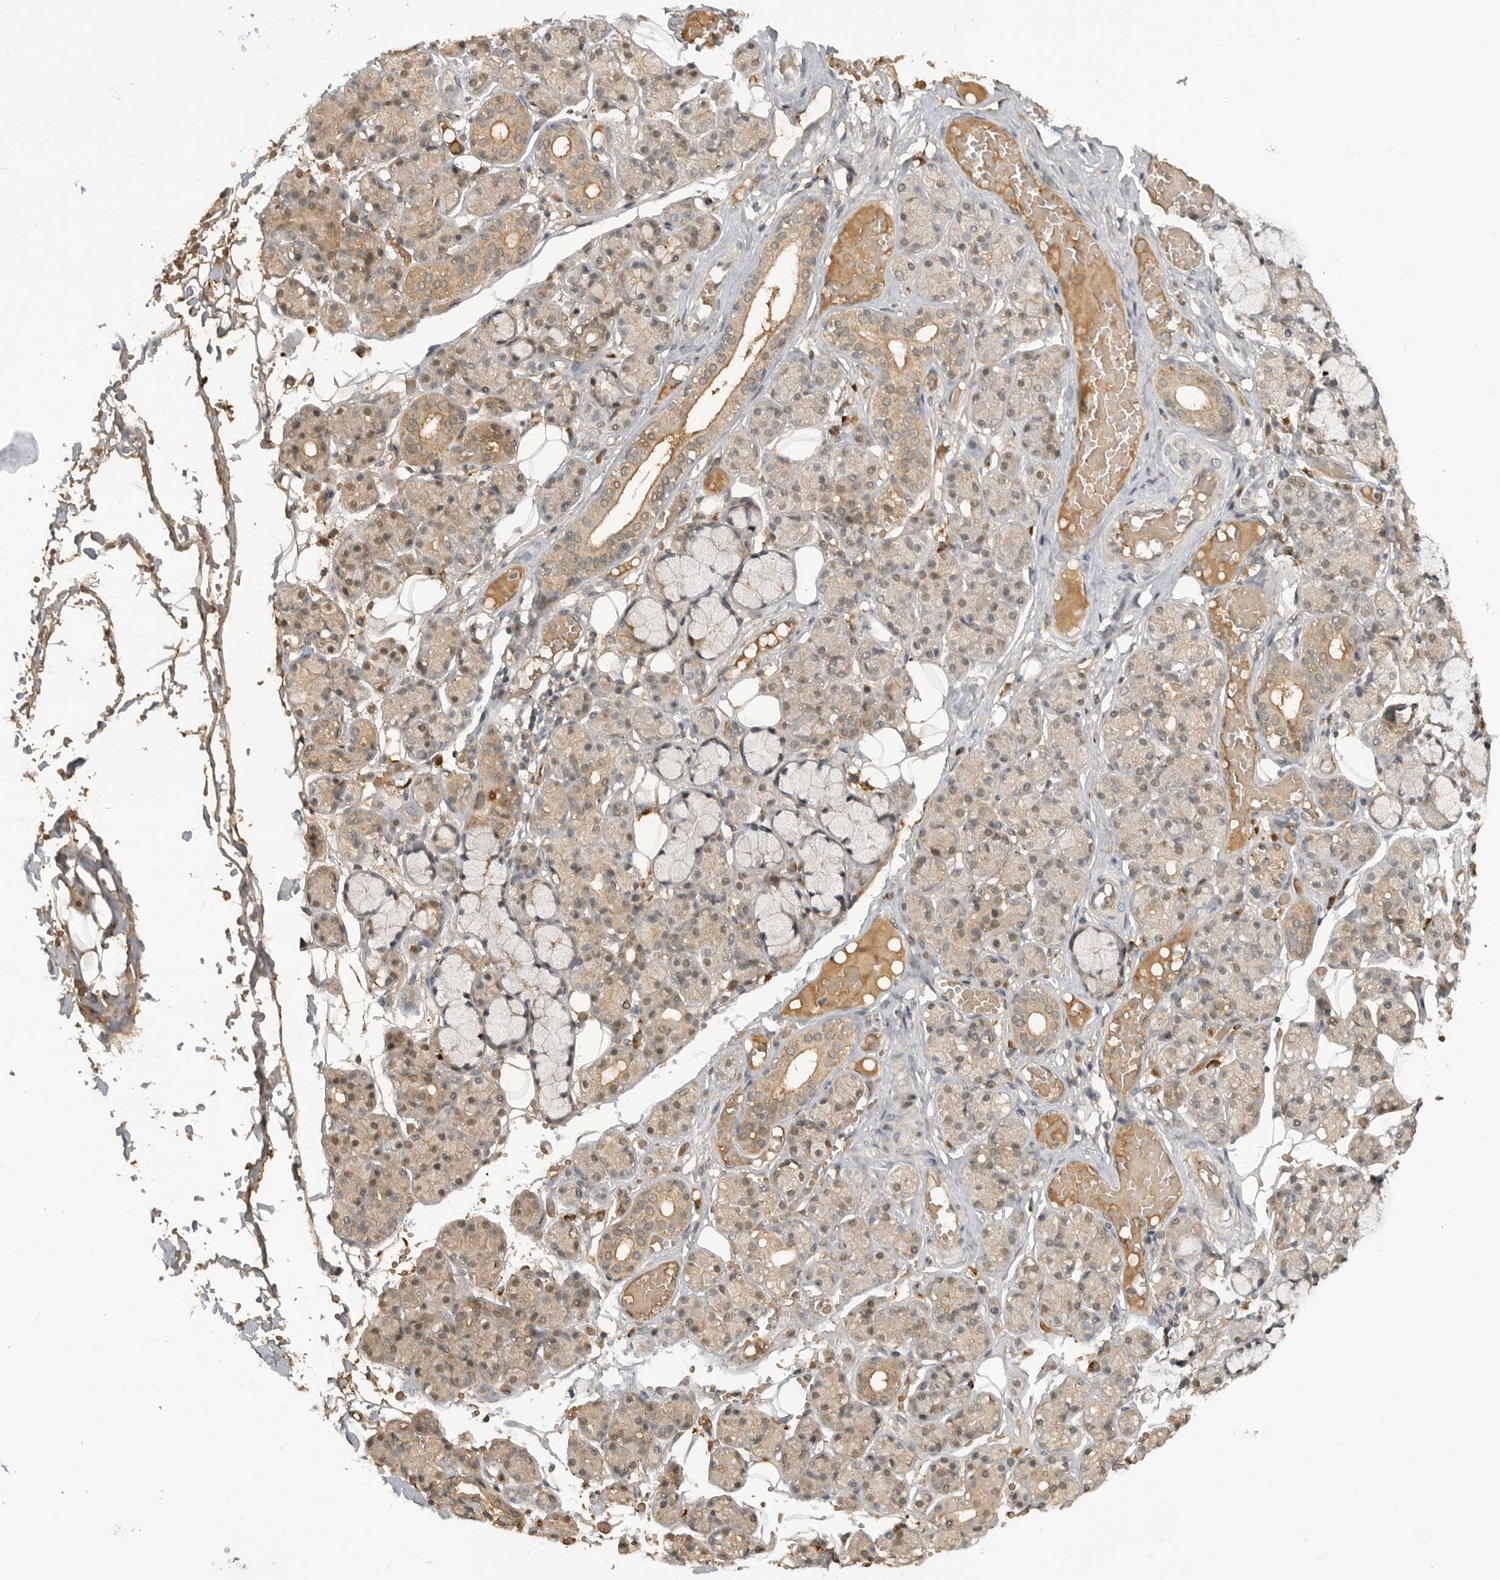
{"staining": {"intensity": "weak", "quantity": "25%-75%", "location": "cytoplasmic/membranous,nuclear"}, "tissue": "salivary gland", "cell_type": "Glandular cells", "image_type": "normal", "snomed": [{"axis": "morphology", "description": "Normal tissue, NOS"}, {"axis": "topography", "description": "Salivary gland"}], "caption": "A micrograph of human salivary gland stained for a protein demonstrates weak cytoplasmic/membranous,nuclear brown staining in glandular cells.", "gene": "ASPSCR1", "patient": {"sex": "male", "age": 63}}